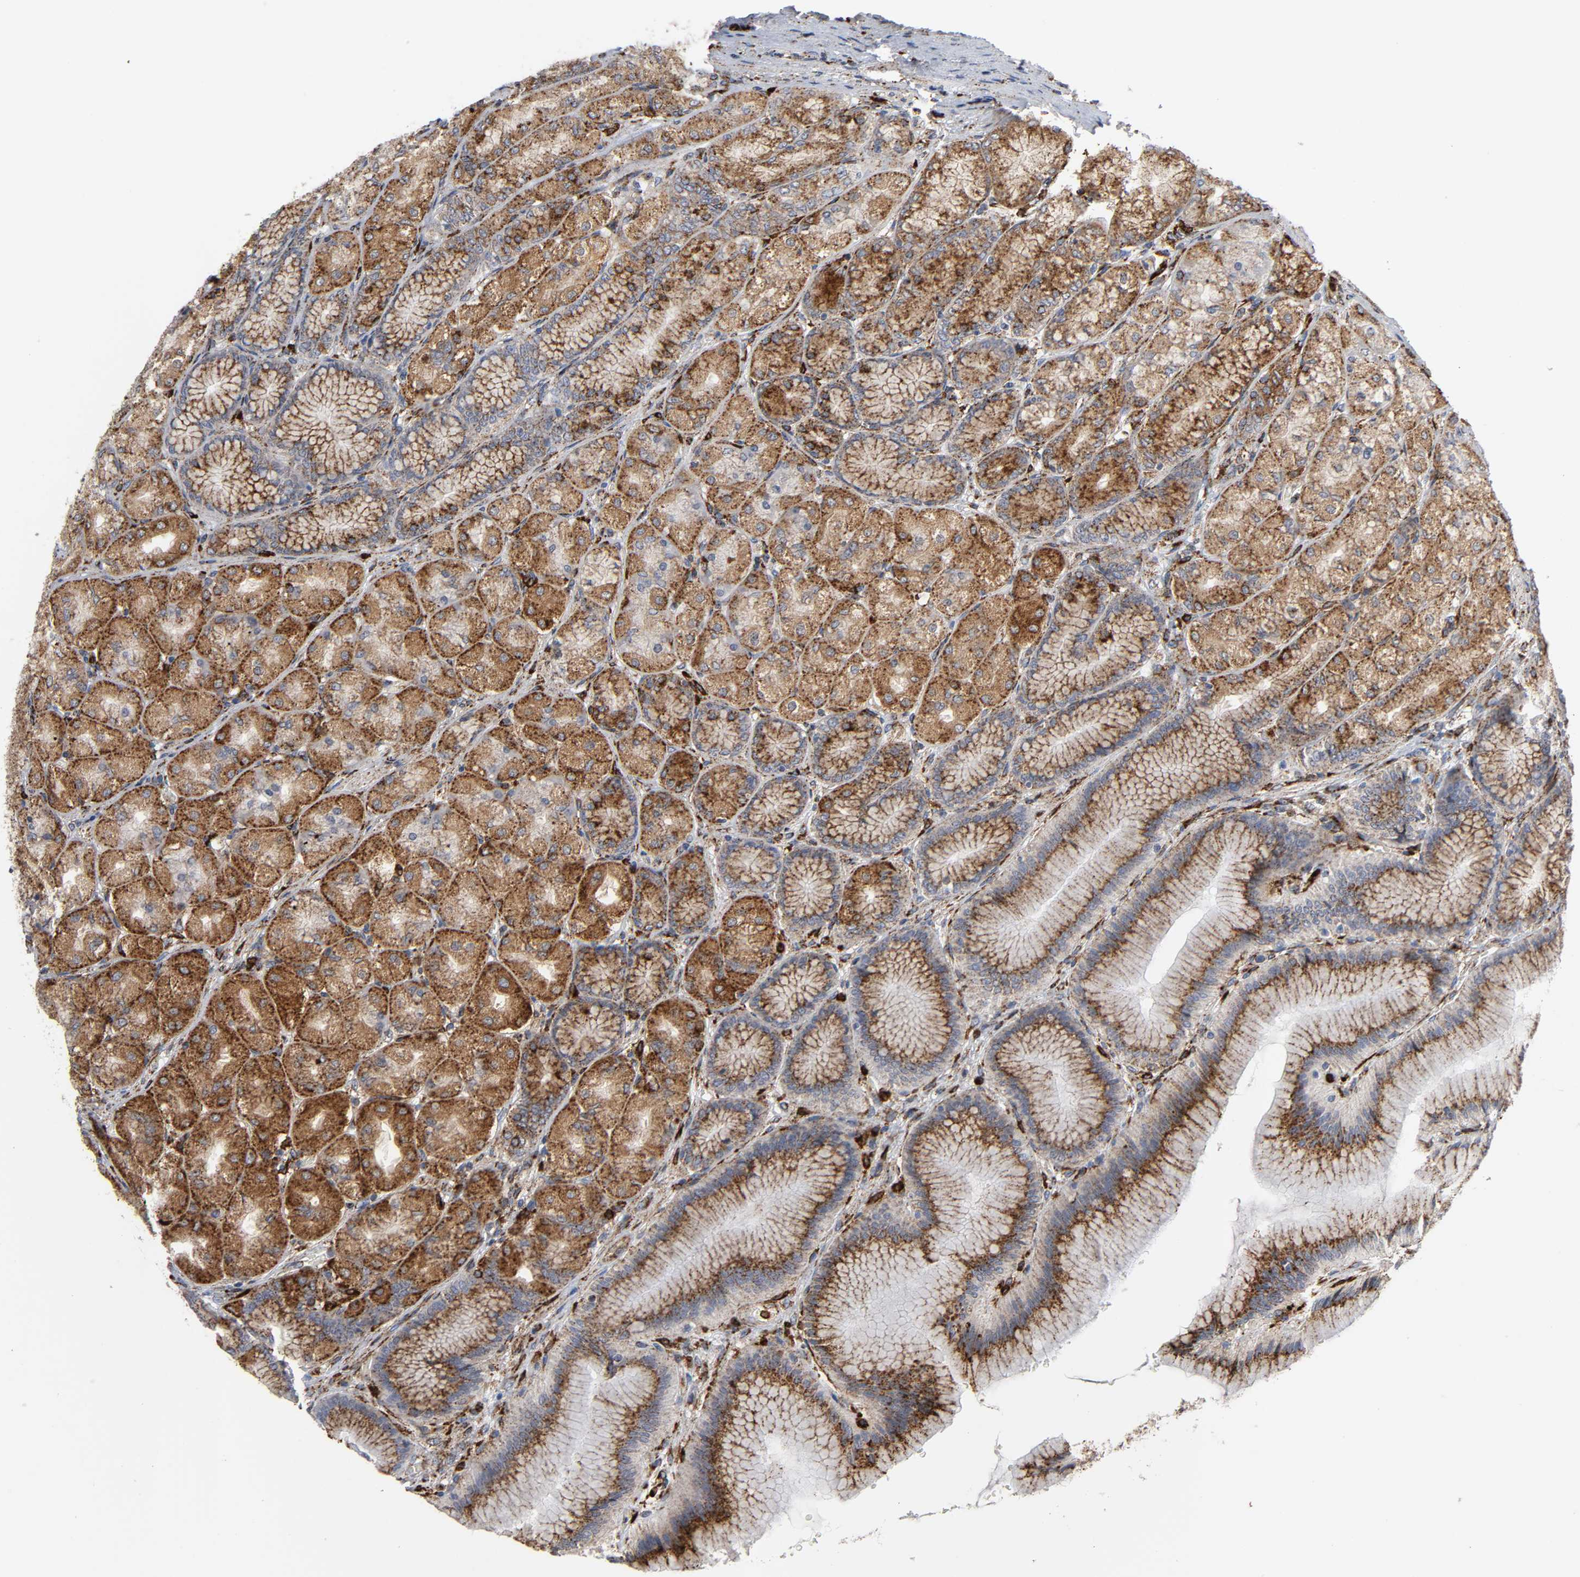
{"staining": {"intensity": "strong", "quantity": ">75%", "location": "cytoplasmic/membranous"}, "tissue": "stomach", "cell_type": "Glandular cells", "image_type": "normal", "snomed": [{"axis": "morphology", "description": "Normal tissue, NOS"}, {"axis": "morphology", "description": "Adenocarcinoma, NOS"}, {"axis": "topography", "description": "Stomach"}, {"axis": "topography", "description": "Stomach, lower"}], "caption": "The image displays staining of benign stomach, revealing strong cytoplasmic/membranous protein staining (brown color) within glandular cells.", "gene": "PSAP", "patient": {"sex": "female", "age": 65}}